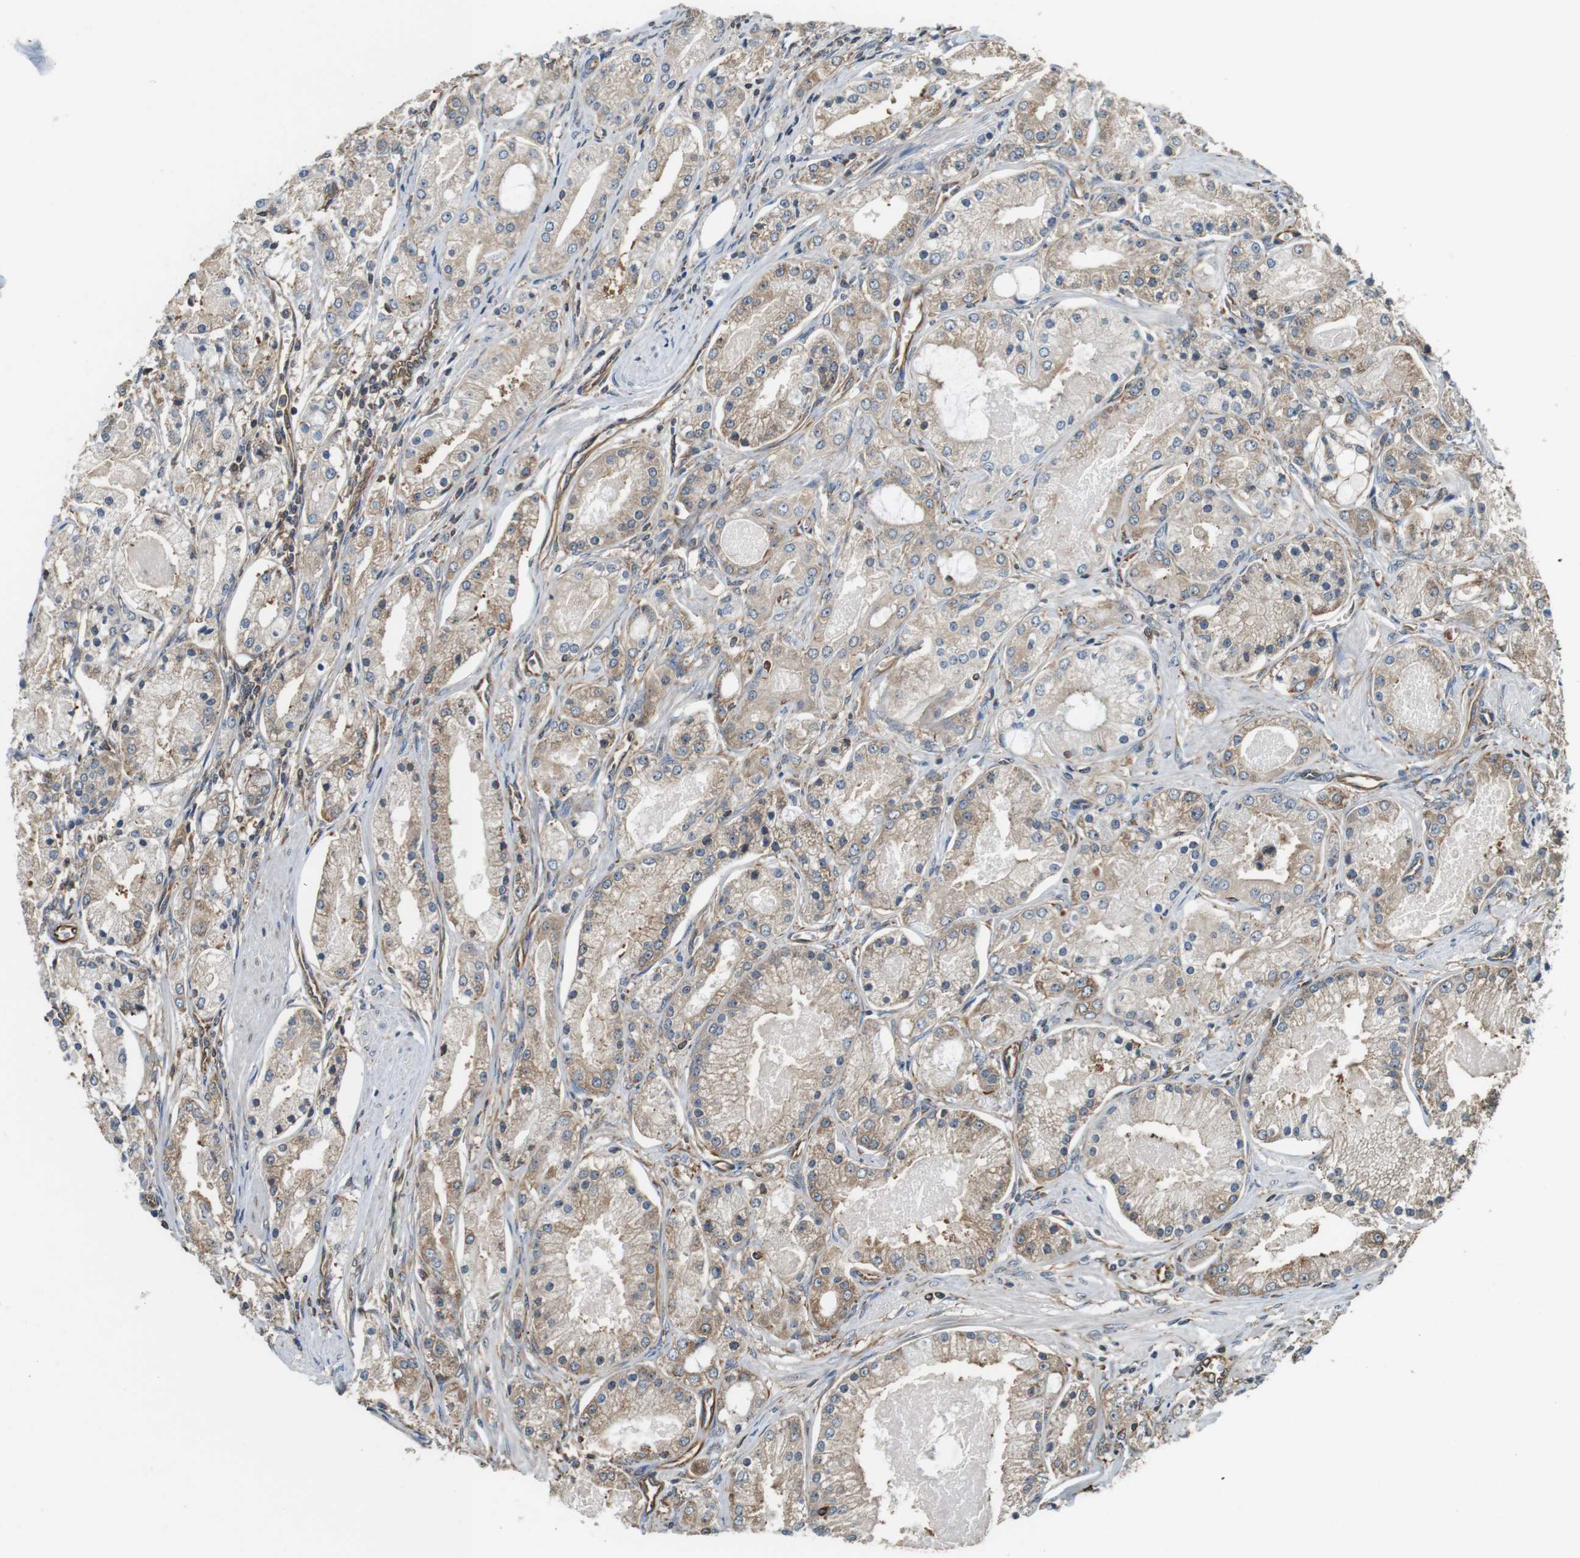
{"staining": {"intensity": "weak", "quantity": ">75%", "location": "cytoplasmic/membranous"}, "tissue": "prostate cancer", "cell_type": "Tumor cells", "image_type": "cancer", "snomed": [{"axis": "morphology", "description": "Adenocarcinoma, High grade"}, {"axis": "topography", "description": "Prostate"}], "caption": "Prostate cancer stained for a protein (brown) displays weak cytoplasmic/membranous positive staining in about >75% of tumor cells.", "gene": "PA2G4", "patient": {"sex": "male", "age": 66}}